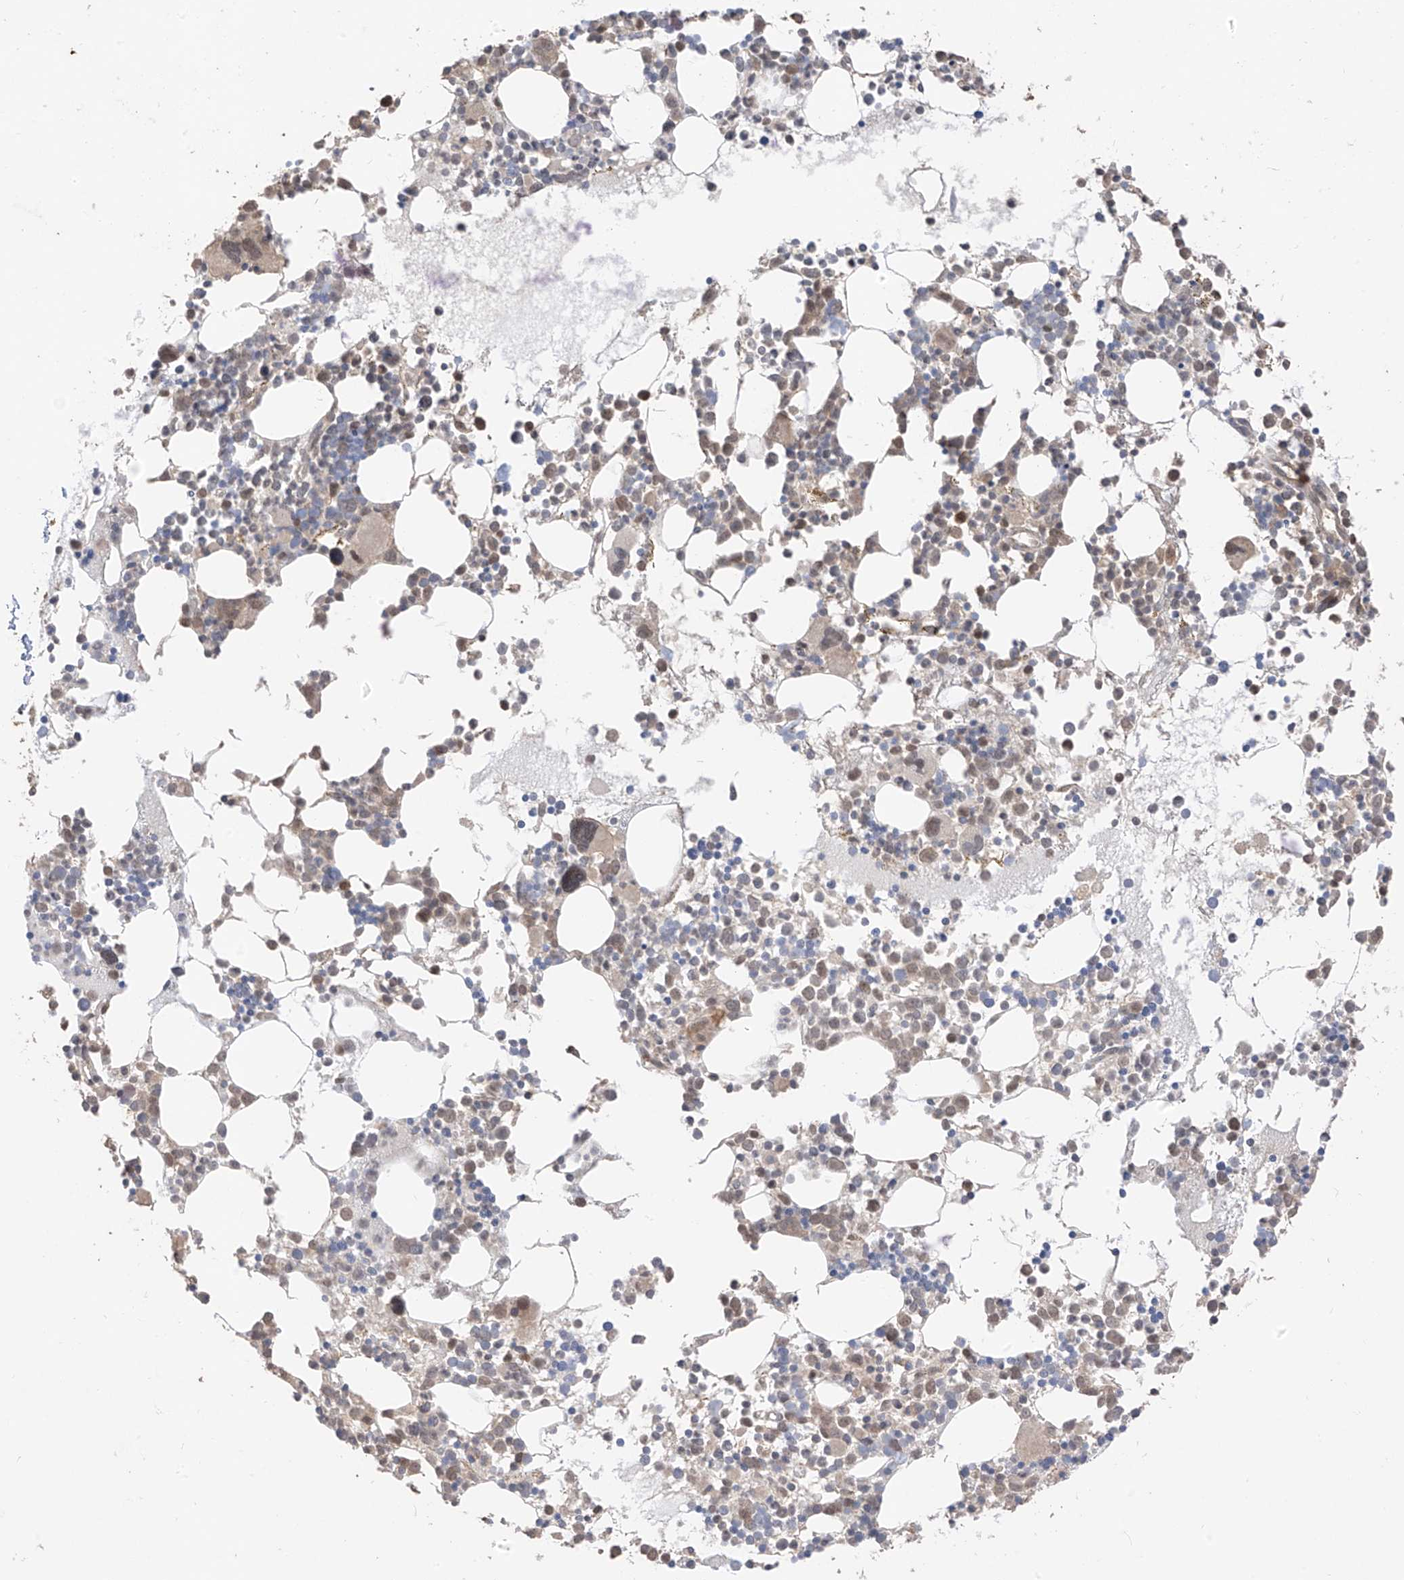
{"staining": {"intensity": "weak", "quantity": "<25%", "location": "cytoplasmic/membranous,nuclear"}, "tissue": "bone marrow", "cell_type": "Hematopoietic cells", "image_type": "normal", "snomed": [{"axis": "morphology", "description": "Normal tissue, NOS"}, {"axis": "topography", "description": "Bone marrow"}], "caption": "Micrograph shows no significant protein positivity in hematopoietic cells of benign bone marrow.", "gene": "COLGALT2", "patient": {"sex": "female", "age": 62}}